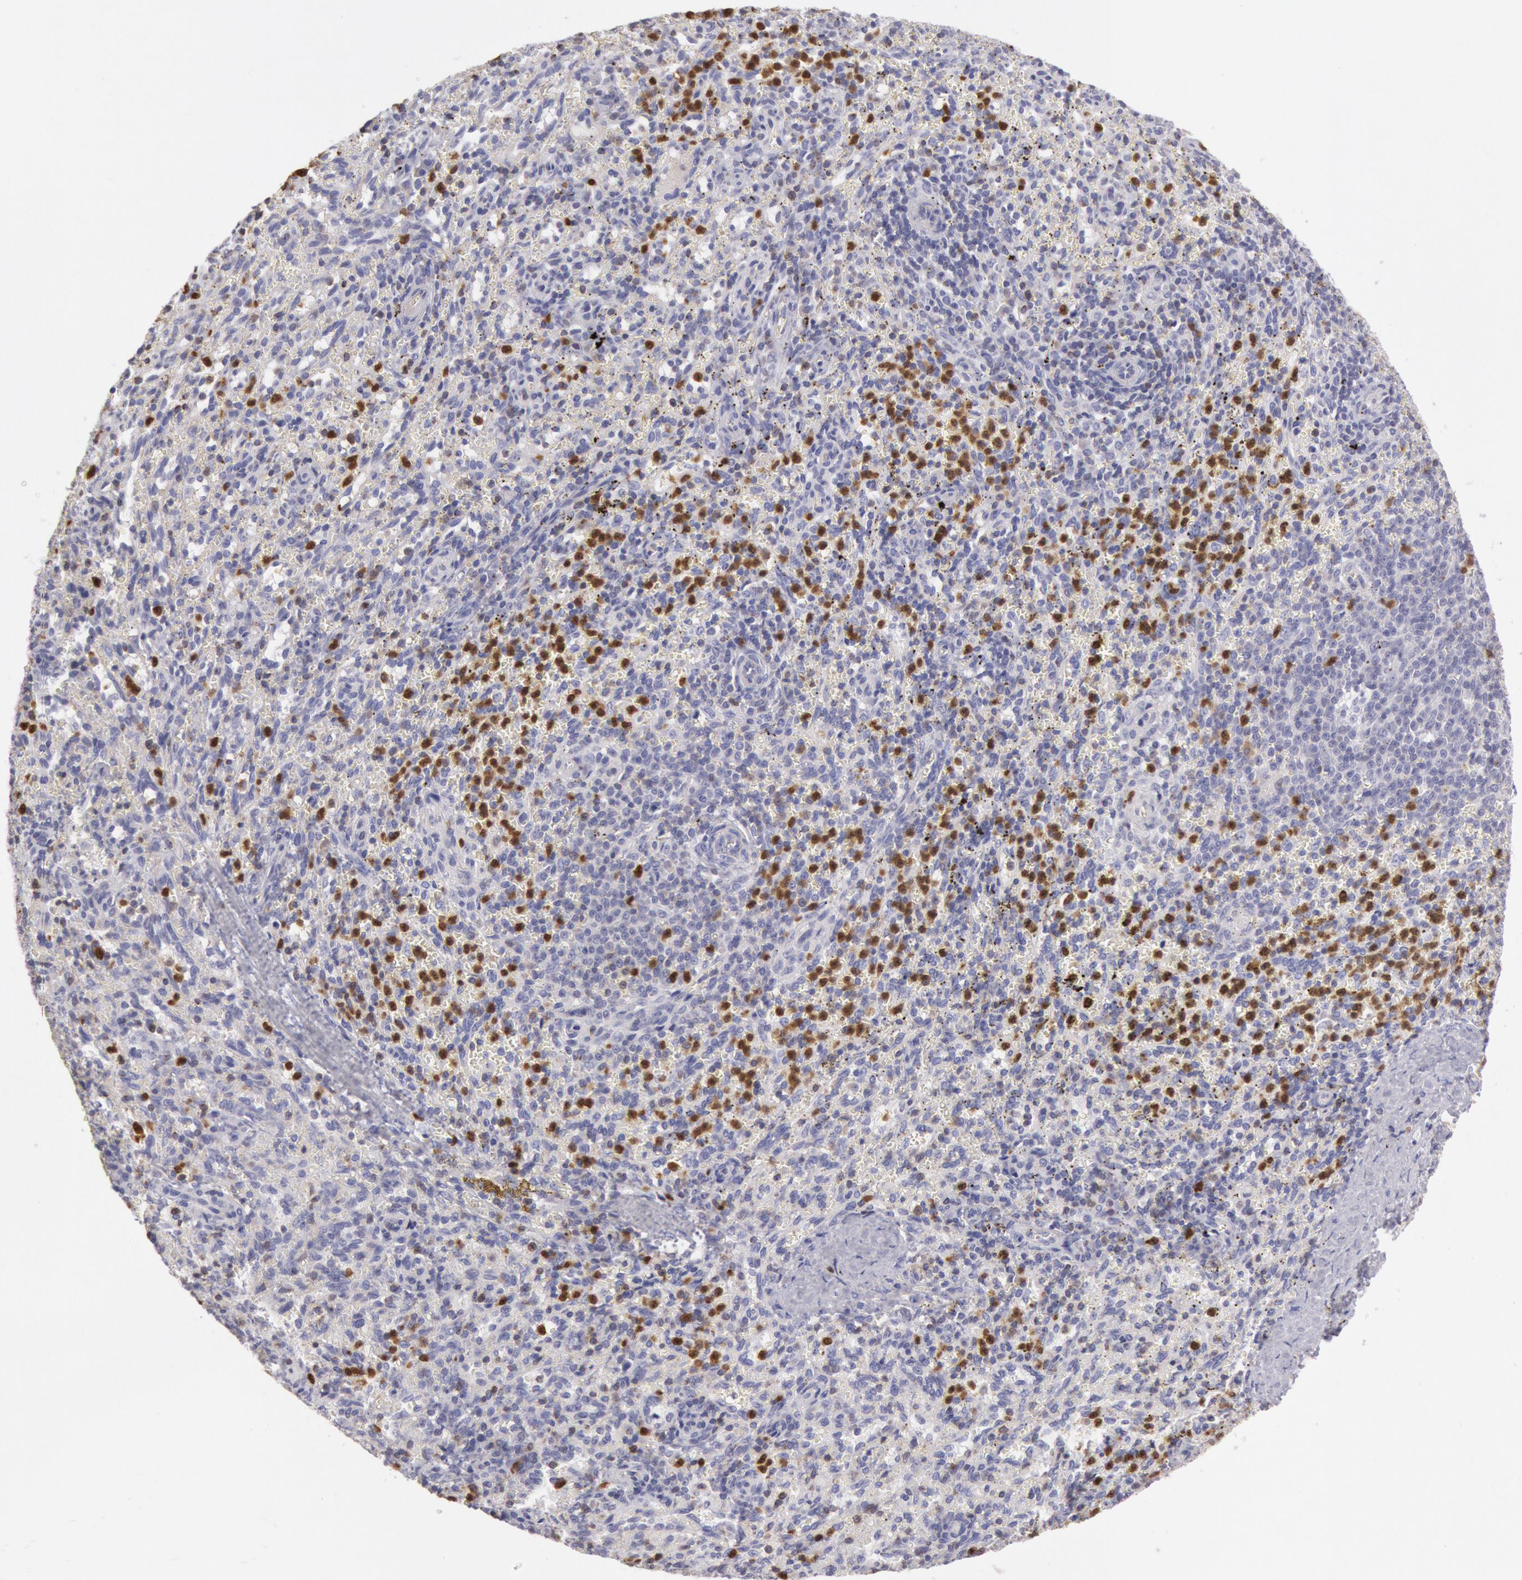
{"staining": {"intensity": "moderate", "quantity": "25%-75%", "location": "cytoplasmic/membranous,nuclear"}, "tissue": "spleen", "cell_type": "Cells in red pulp", "image_type": "normal", "snomed": [{"axis": "morphology", "description": "Normal tissue, NOS"}, {"axis": "topography", "description": "Spleen"}], "caption": "Moderate cytoplasmic/membranous,nuclear protein positivity is appreciated in approximately 25%-75% of cells in red pulp in spleen. Ihc stains the protein of interest in brown and the nuclei are stained blue.", "gene": "RAB27A", "patient": {"sex": "female", "age": 10}}